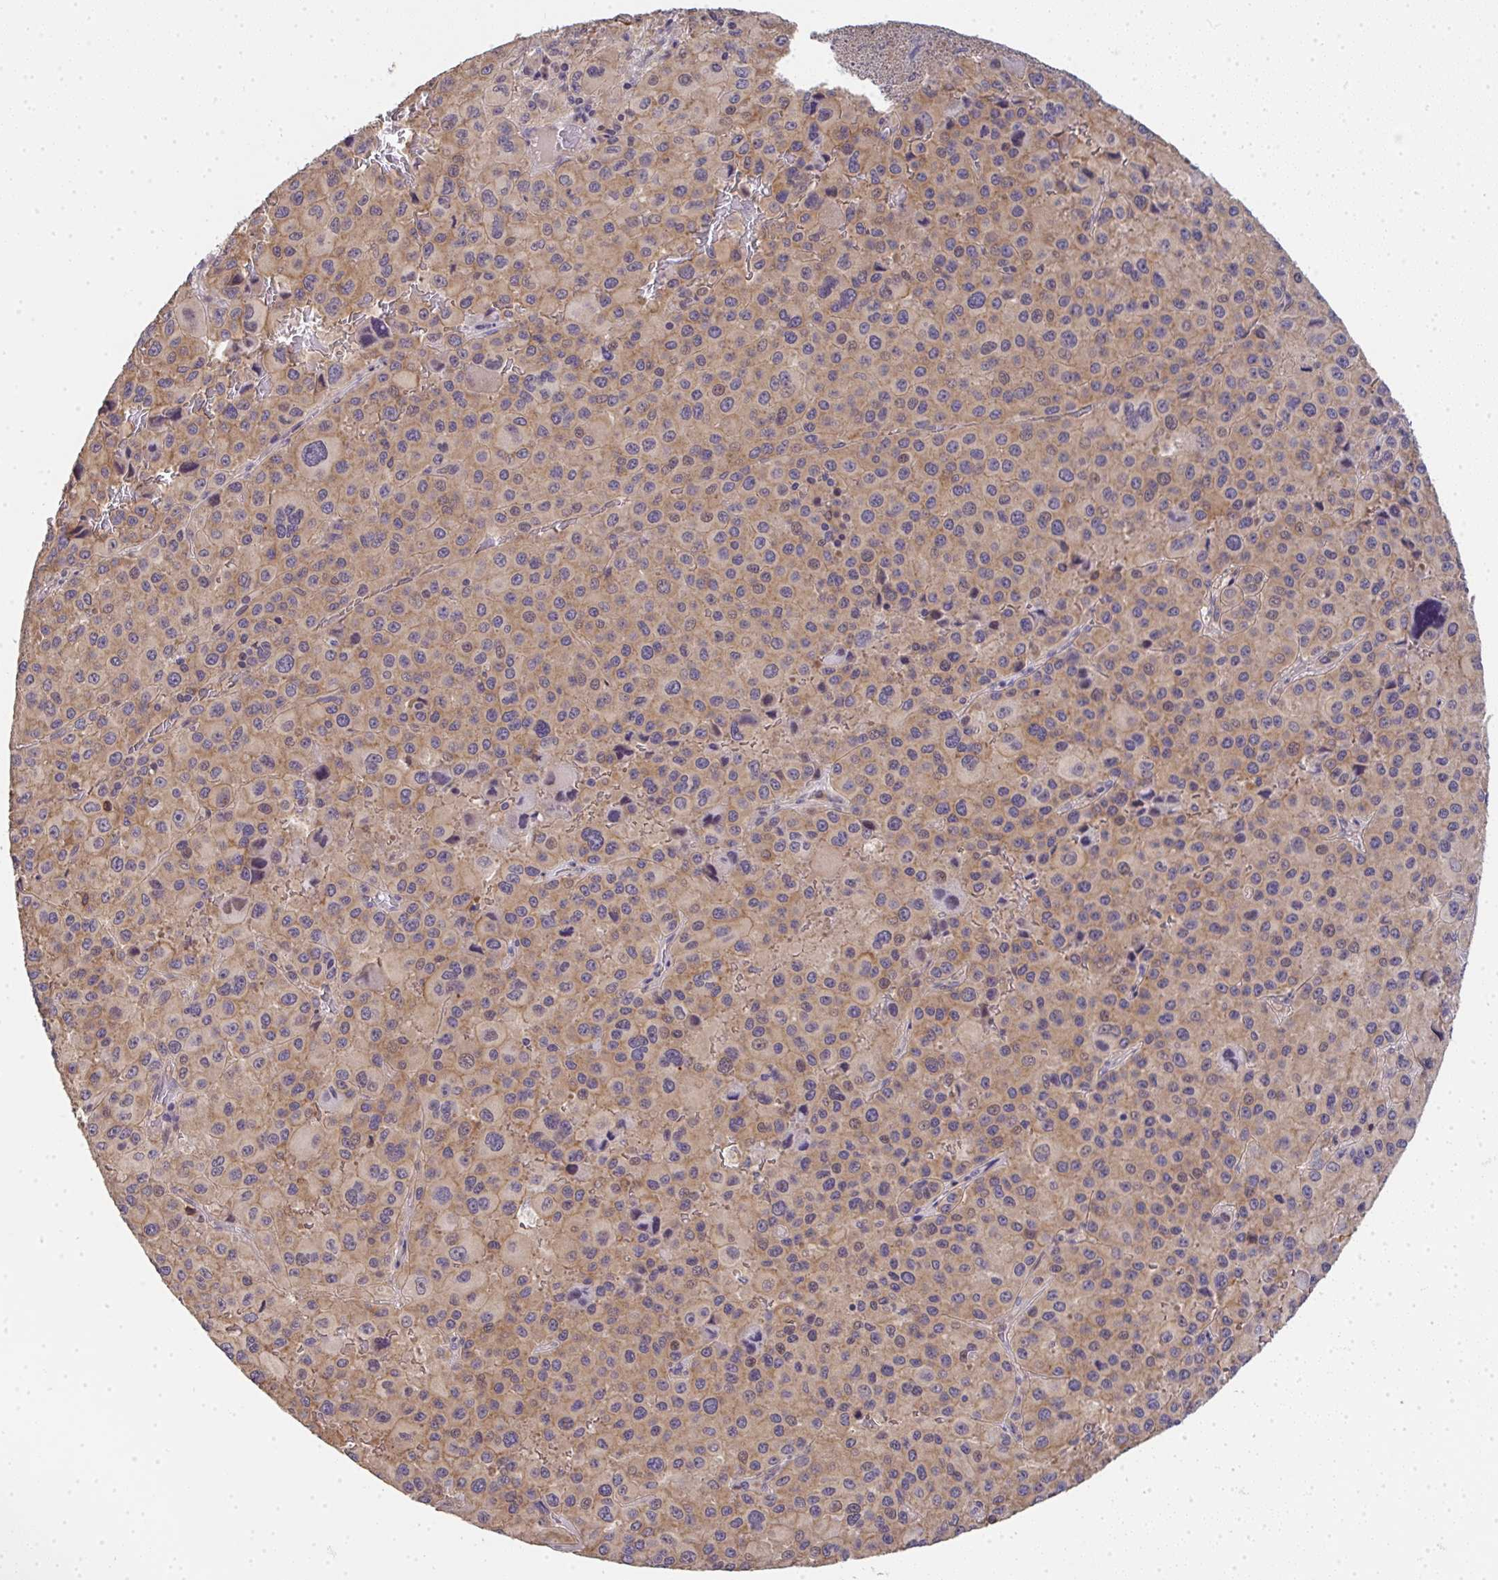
{"staining": {"intensity": "weak", "quantity": ">75%", "location": "cytoplasmic/membranous"}, "tissue": "melanoma", "cell_type": "Tumor cells", "image_type": "cancer", "snomed": [{"axis": "morphology", "description": "Malignant melanoma, Metastatic site"}, {"axis": "topography", "description": "Lymph node"}], "caption": "The image shows staining of malignant melanoma (metastatic site), revealing weak cytoplasmic/membranous protein staining (brown color) within tumor cells.", "gene": "EEF1AKMT1", "patient": {"sex": "female", "age": 65}}